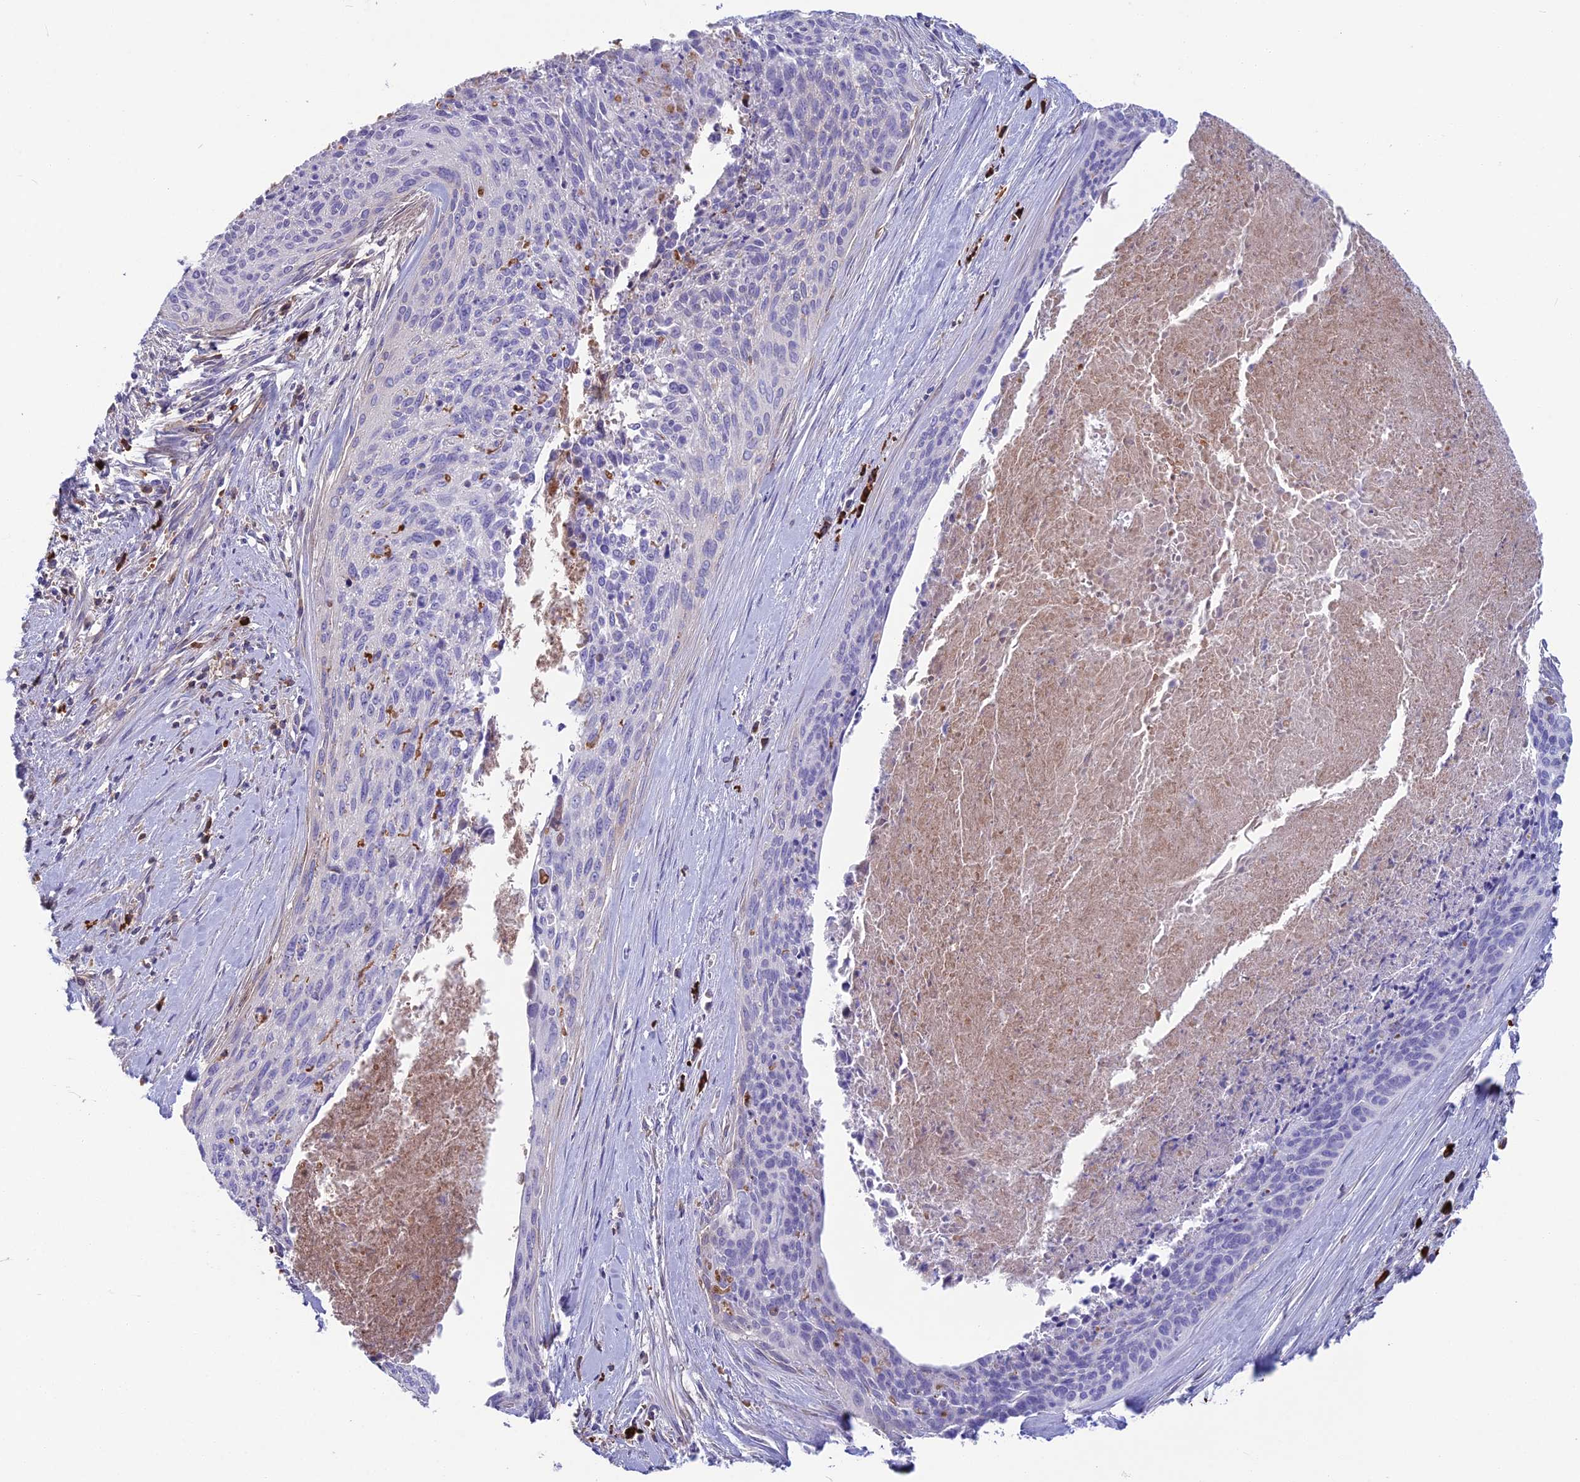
{"staining": {"intensity": "negative", "quantity": "none", "location": "none"}, "tissue": "cervical cancer", "cell_type": "Tumor cells", "image_type": "cancer", "snomed": [{"axis": "morphology", "description": "Squamous cell carcinoma, NOS"}, {"axis": "topography", "description": "Cervix"}], "caption": "High power microscopy photomicrograph of an IHC image of squamous cell carcinoma (cervical), revealing no significant staining in tumor cells. (DAB immunohistochemistry visualized using brightfield microscopy, high magnification).", "gene": "SNAP91", "patient": {"sex": "female", "age": 55}}